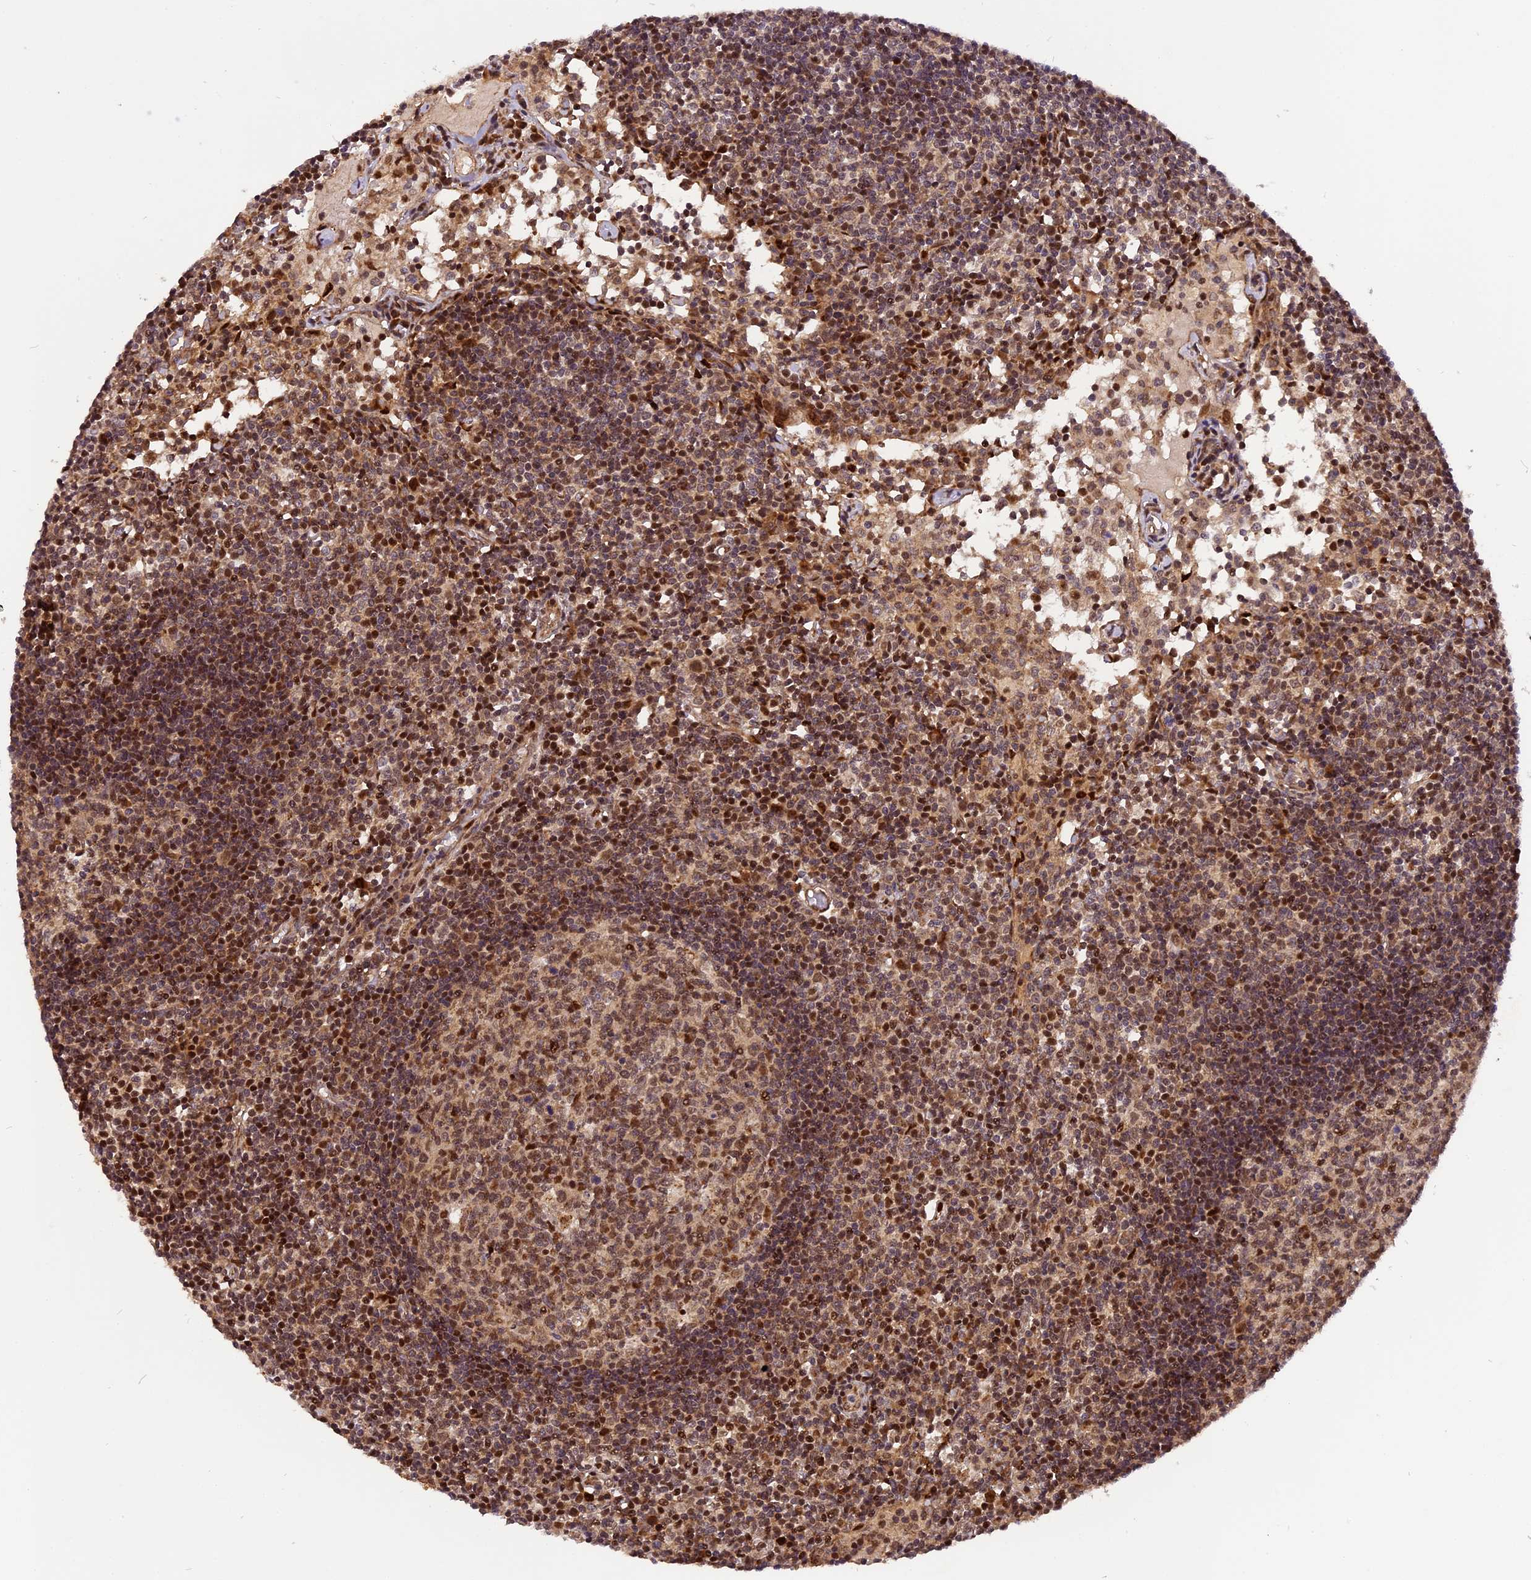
{"staining": {"intensity": "moderate", "quantity": ">75%", "location": "nuclear"}, "tissue": "lymph node", "cell_type": "Germinal center cells", "image_type": "normal", "snomed": [{"axis": "morphology", "description": "Normal tissue, NOS"}, {"axis": "topography", "description": "Lymph node"}], "caption": "Germinal center cells display medium levels of moderate nuclear positivity in approximately >75% of cells in unremarkable lymph node.", "gene": "MICALL1", "patient": {"sex": "female", "age": 55}}